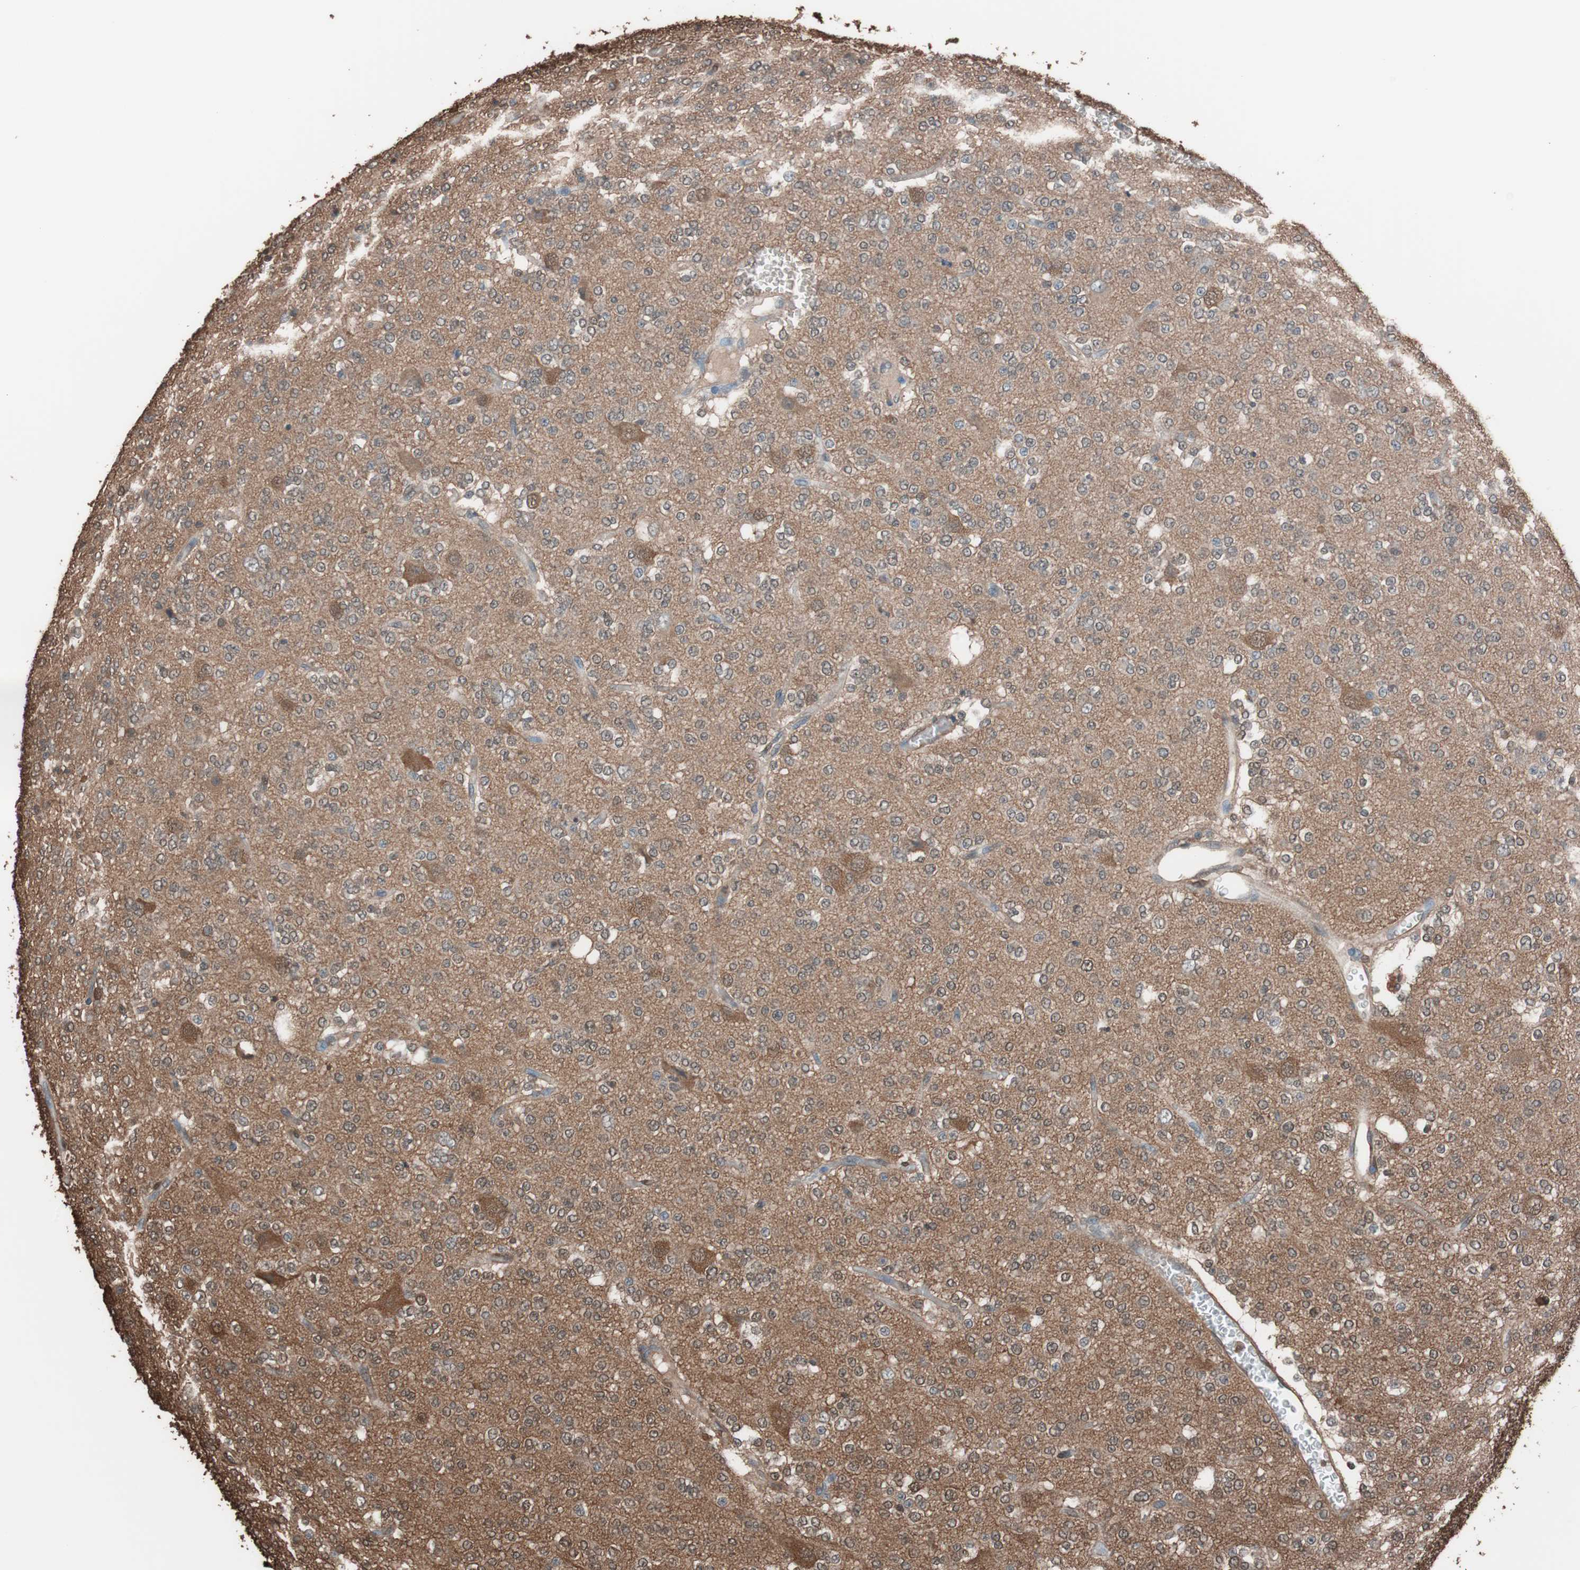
{"staining": {"intensity": "negative", "quantity": "none", "location": "none"}, "tissue": "glioma", "cell_type": "Tumor cells", "image_type": "cancer", "snomed": [{"axis": "morphology", "description": "Glioma, malignant, Low grade"}, {"axis": "topography", "description": "Brain"}], "caption": "Glioma was stained to show a protein in brown. There is no significant expression in tumor cells.", "gene": "CALM2", "patient": {"sex": "male", "age": 38}}